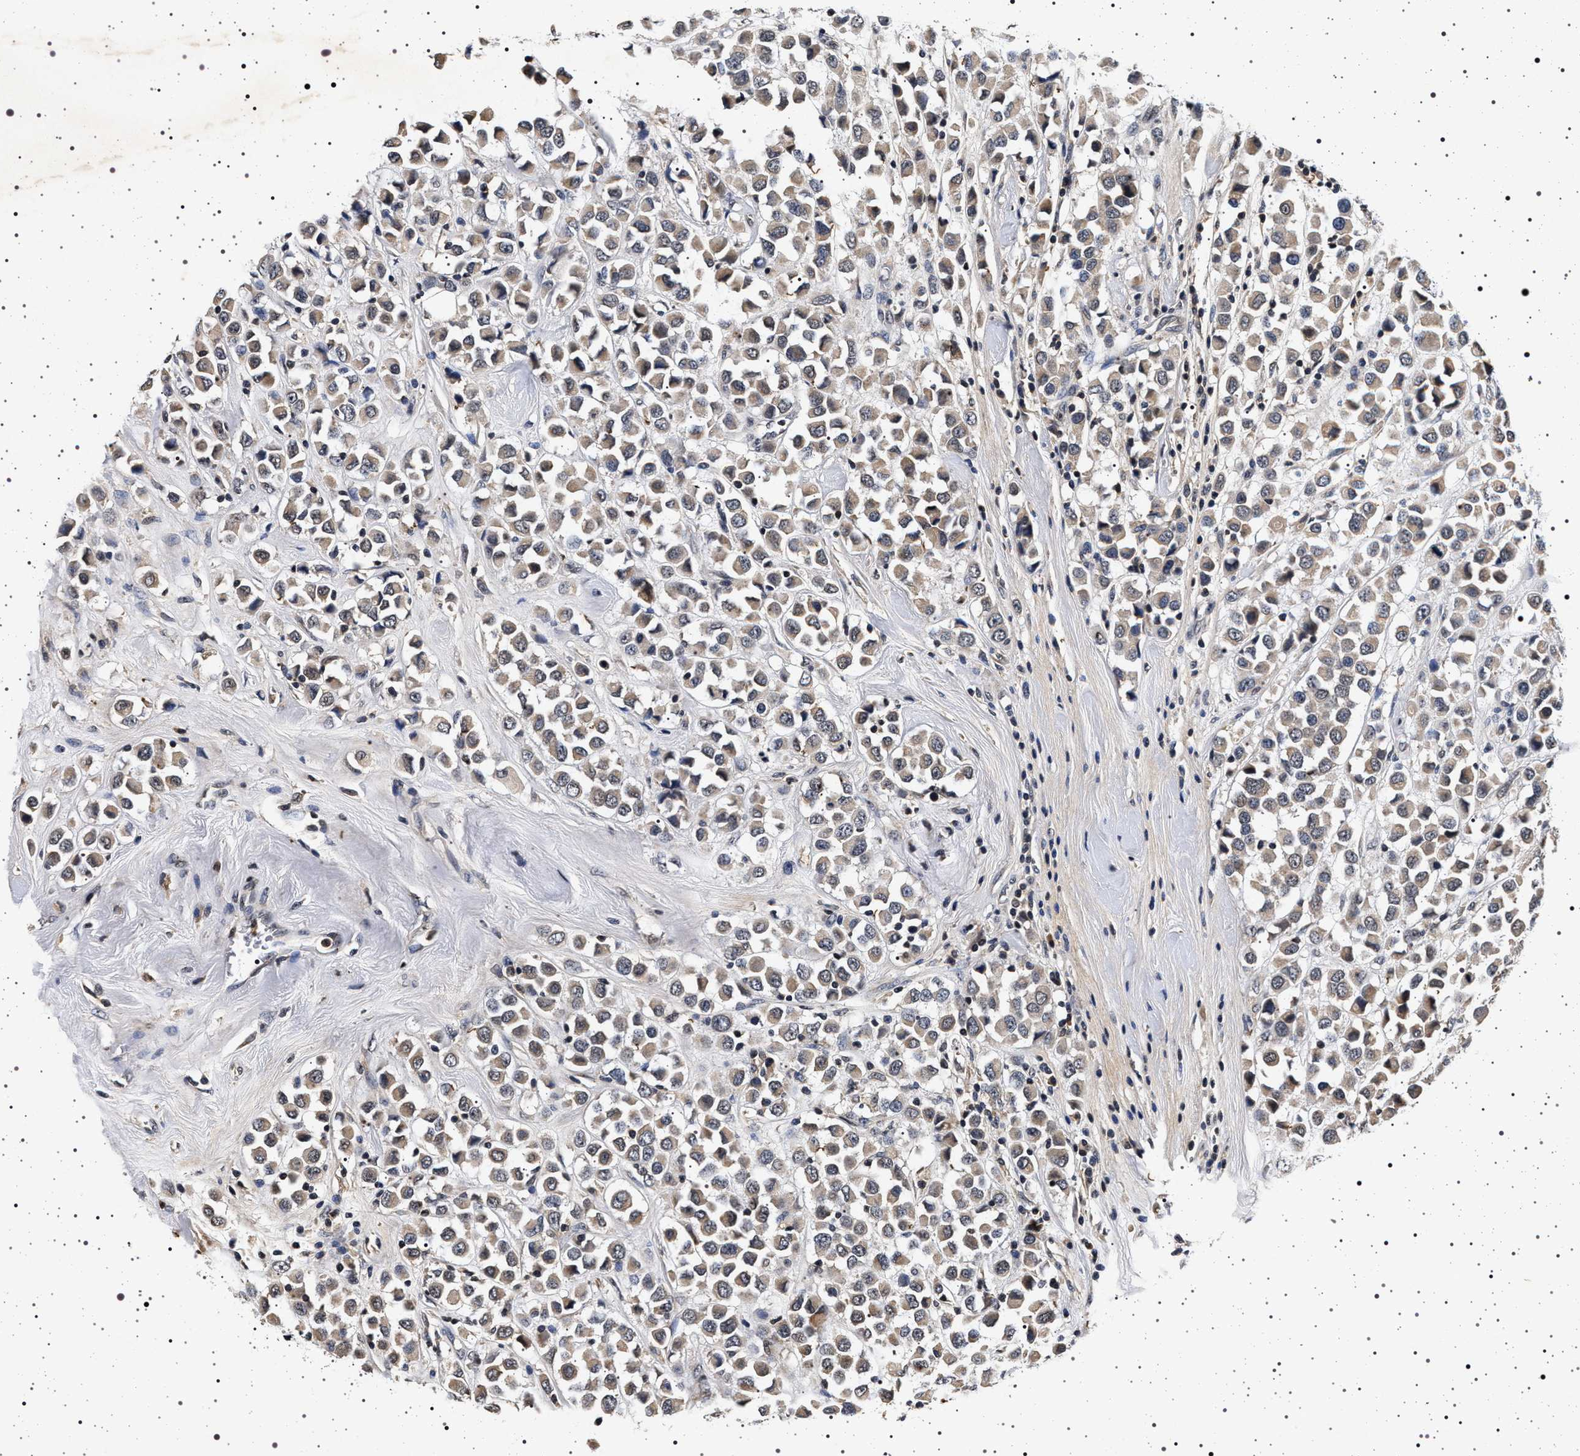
{"staining": {"intensity": "weak", "quantity": ">75%", "location": "cytoplasmic/membranous"}, "tissue": "breast cancer", "cell_type": "Tumor cells", "image_type": "cancer", "snomed": [{"axis": "morphology", "description": "Duct carcinoma"}, {"axis": "topography", "description": "Breast"}], "caption": "A high-resolution histopathology image shows immunohistochemistry (IHC) staining of infiltrating ductal carcinoma (breast), which demonstrates weak cytoplasmic/membranous positivity in approximately >75% of tumor cells. Nuclei are stained in blue.", "gene": "CDKN1B", "patient": {"sex": "female", "age": 61}}